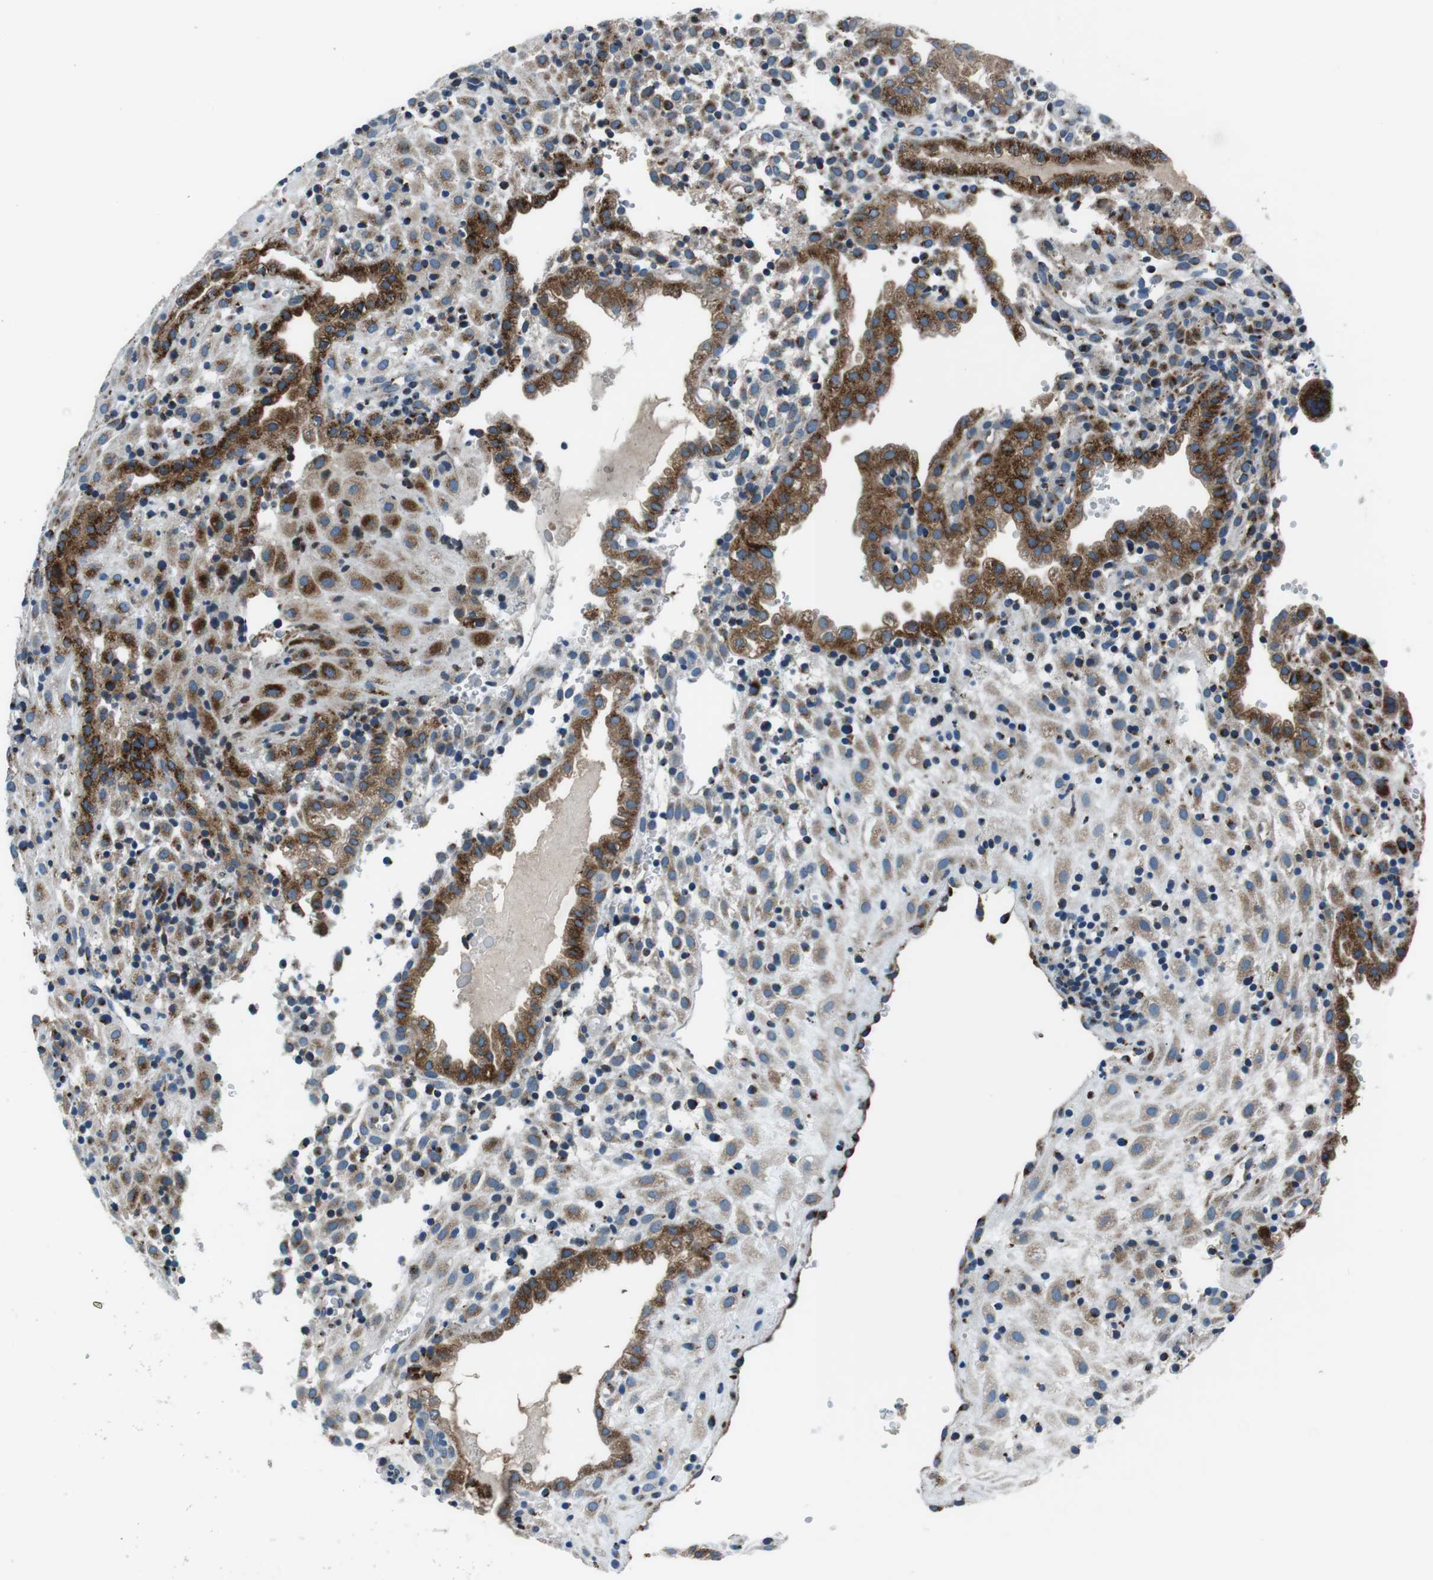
{"staining": {"intensity": "strong", "quantity": "<25%", "location": "cytoplasmic/membranous"}, "tissue": "placenta", "cell_type": "Decidual cells", "image_type": "normal", "snomed": [{"axis": "morphology", "description": "Normal tissue, NOS"}, {"axis": "topography", "description": "Placenta"}], "caption": "Immunohistochemistry photomicrograph of benign human placenta stained for a protein (brown), which demonstrates medium levels of strong cytoplasmic/membranous positivity in about <25% of decidual cells.", "gene": "NUCB2", "patient": {"sex": "female", "age": 18}}